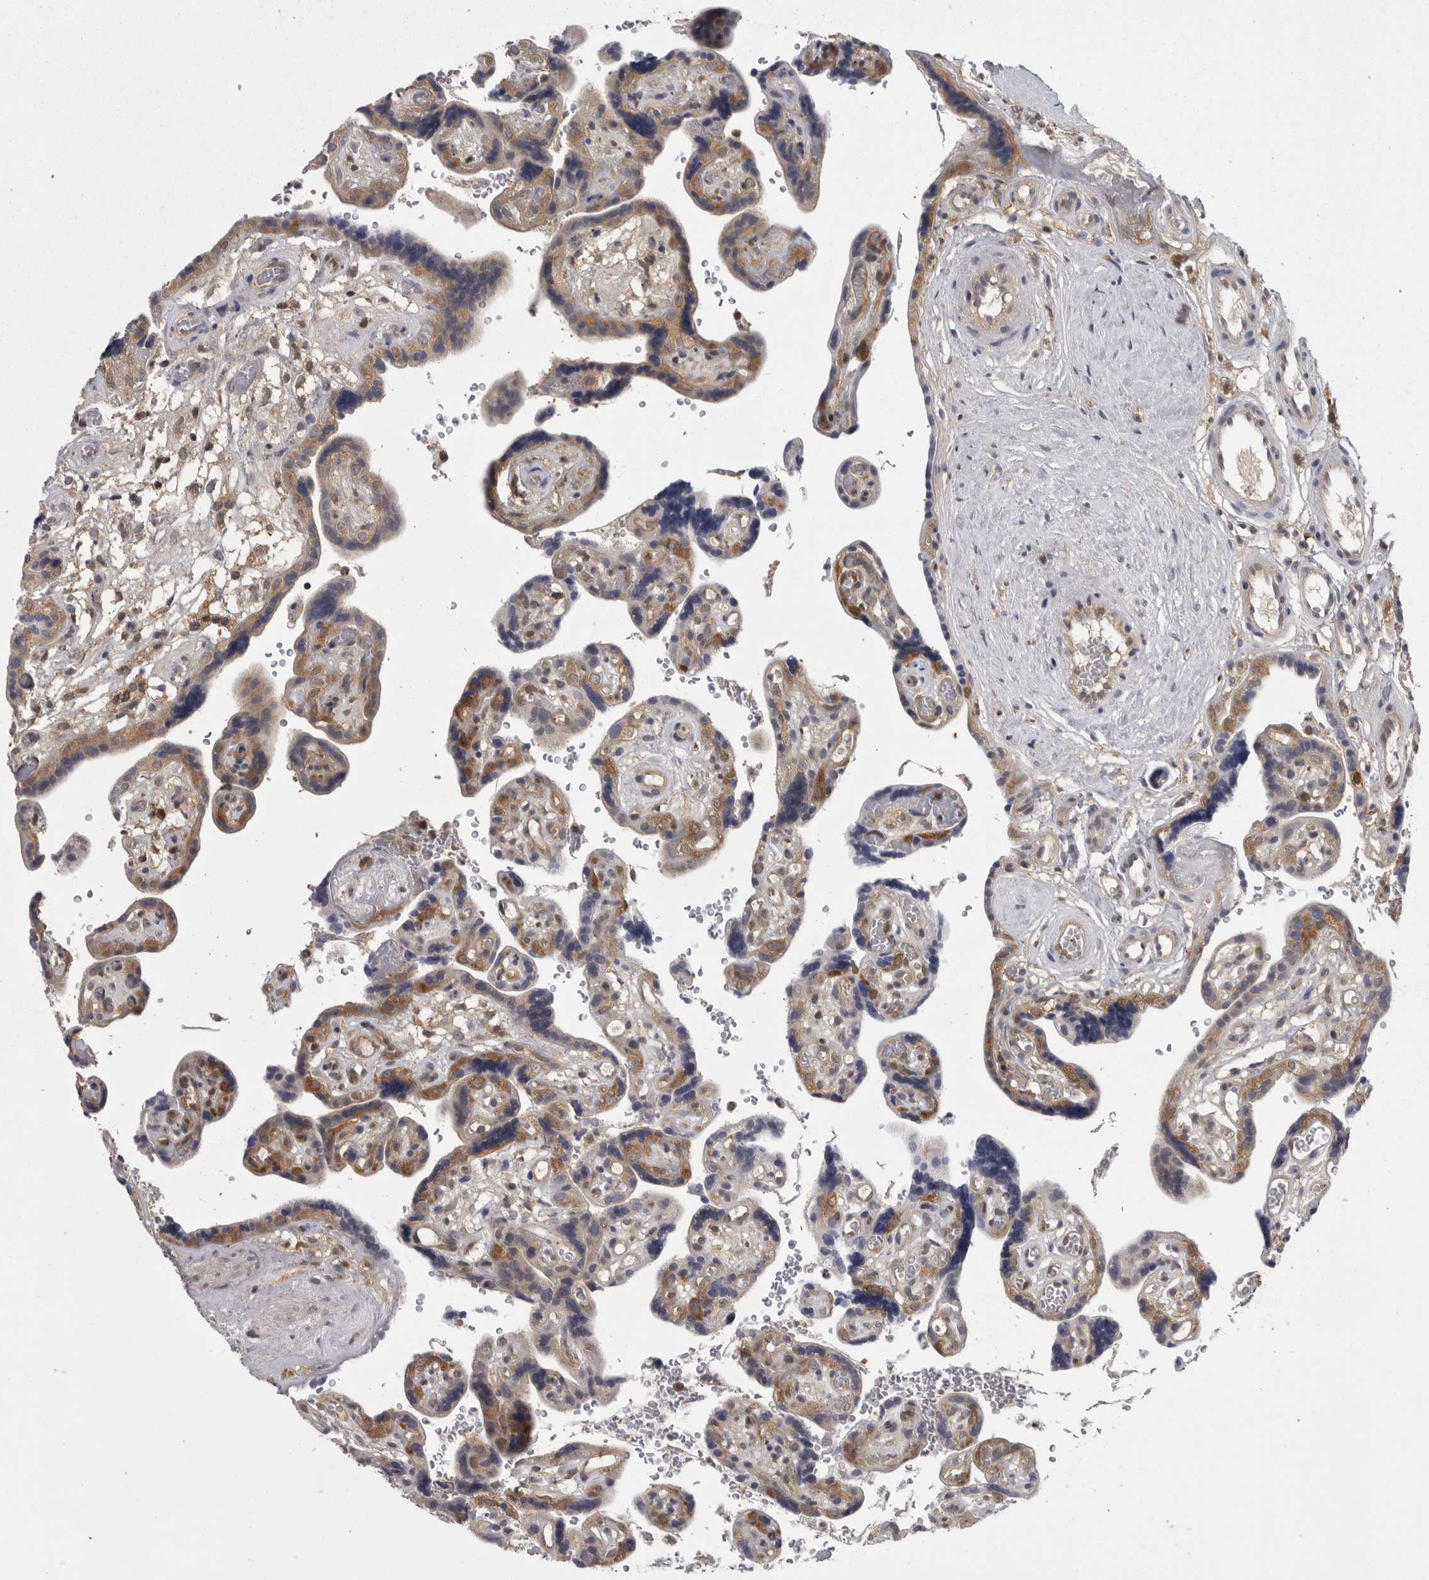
{"staining": {"intensity": "moderate", "quantity": "<25%", "location": "cytoplasmic/membranous,nuclear"}, "tissue": "placenta", "cell_type": "Decidual cells", "image_type": "normal", "snomed": [{"axis": "morphology", "description": "Normal tissue, NOS"}, {"axis": "topography", "description": "Placenta"}], "caption": "Immunohistochemistry of unremarkable human placenta reveals low levels of moderate cytoplasmic/membranous,nuclear staining in approximately <25% of decidual cells.", "gene": "CACYBP", "patient": {"sex": "female", "age": 30}}